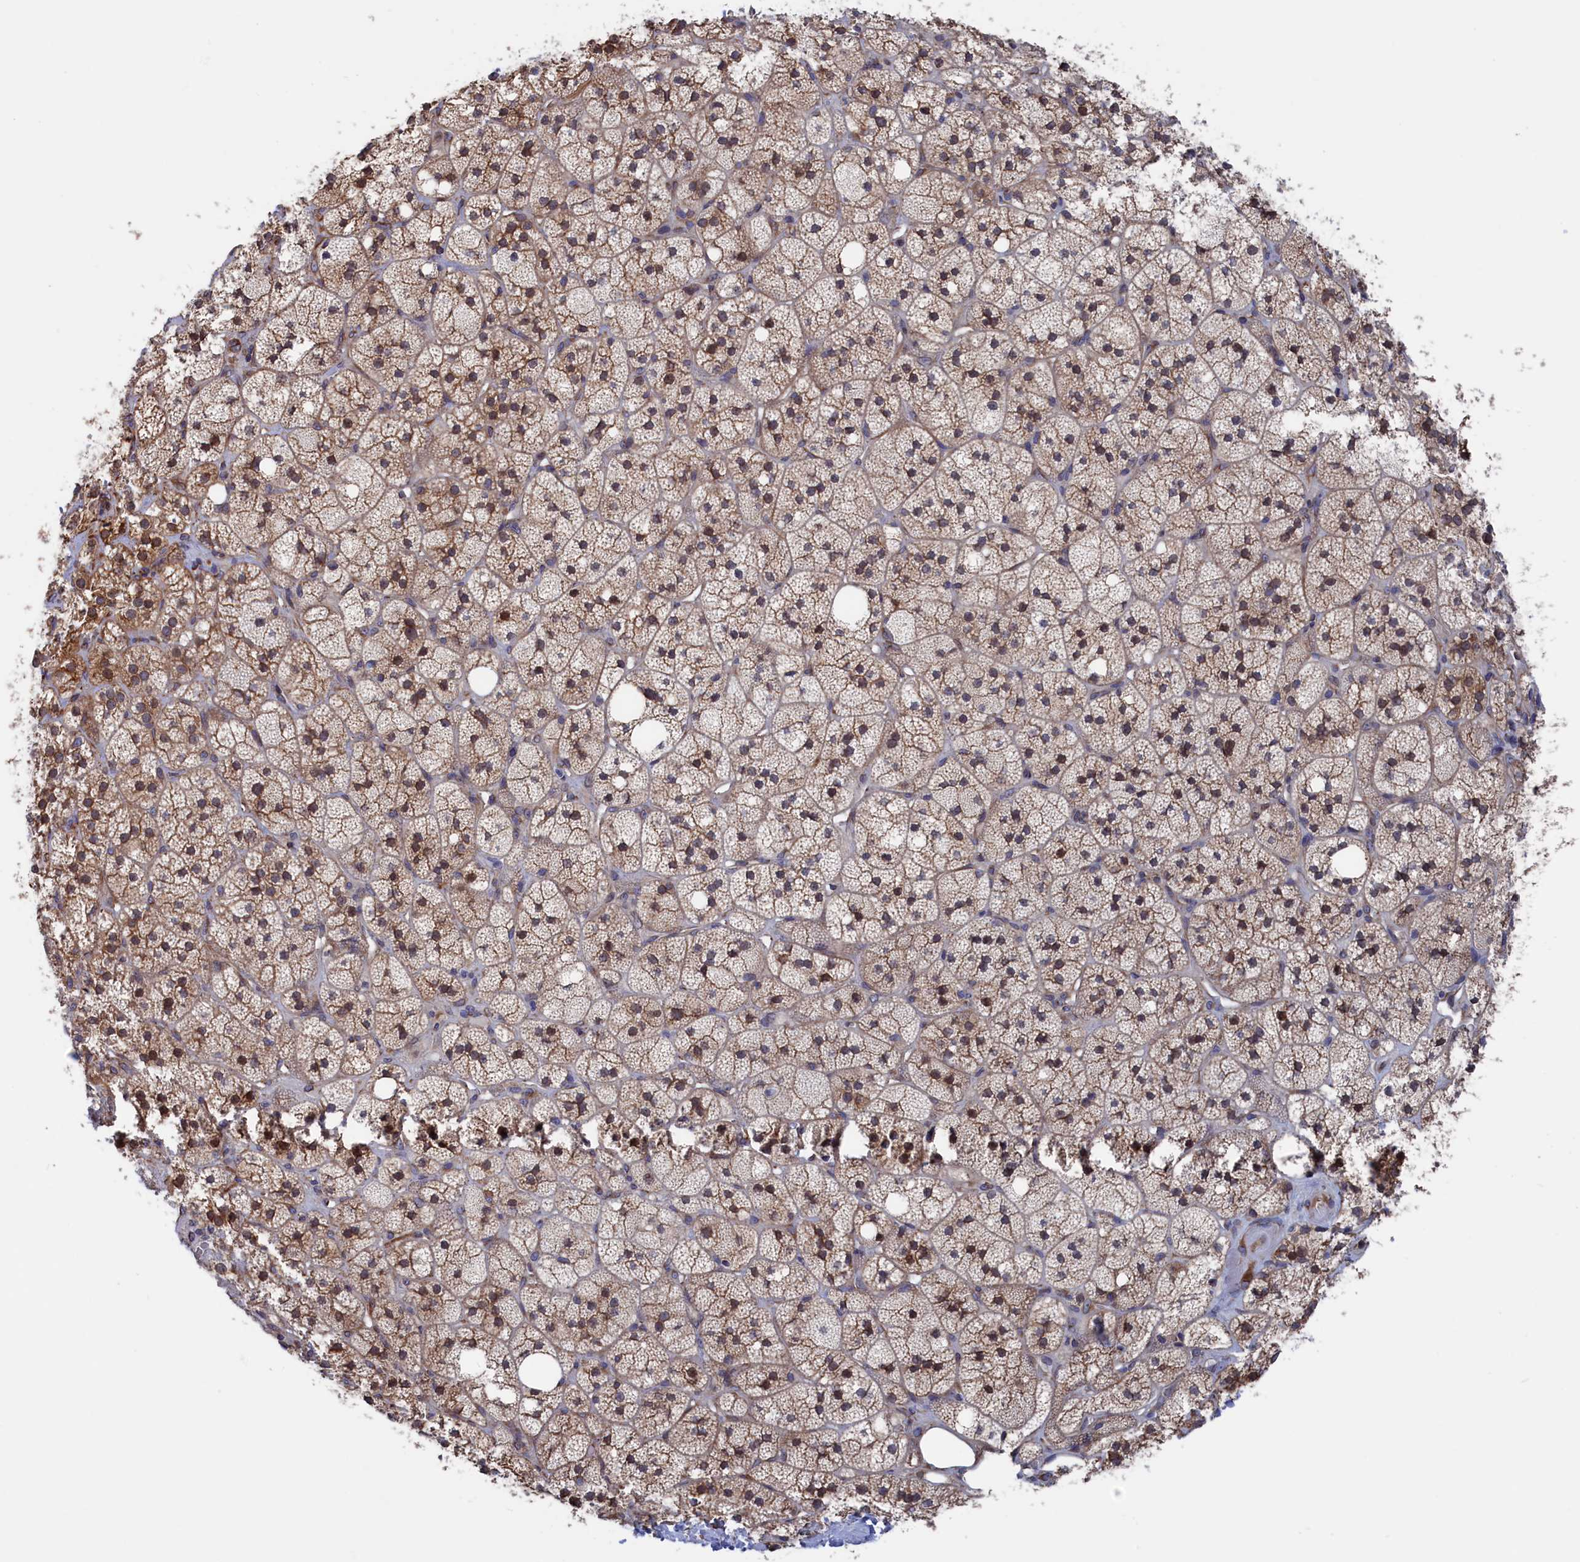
{"staining": {"intensity": "moderate", "quantity": ">75%", "location": "cytoplasmic/membranous"}, "tissue": "adrenal gland", "cell_type": "Glandular cells", "image_type": "normal", "snomed": [{"axis": "morphology", "description": "Normal tissue, NOS"}, {"axis": "topography", "description": "Adrenal gland"}], "caption": "Immunohistochemical staining of unremarkable human adrenal gland displays medium levels of moderate cytoplasmic/membranous expression in about >75% of glandular cells.", "gene": "NUTF2", "patient": {"sex": "male", "age": 61}}